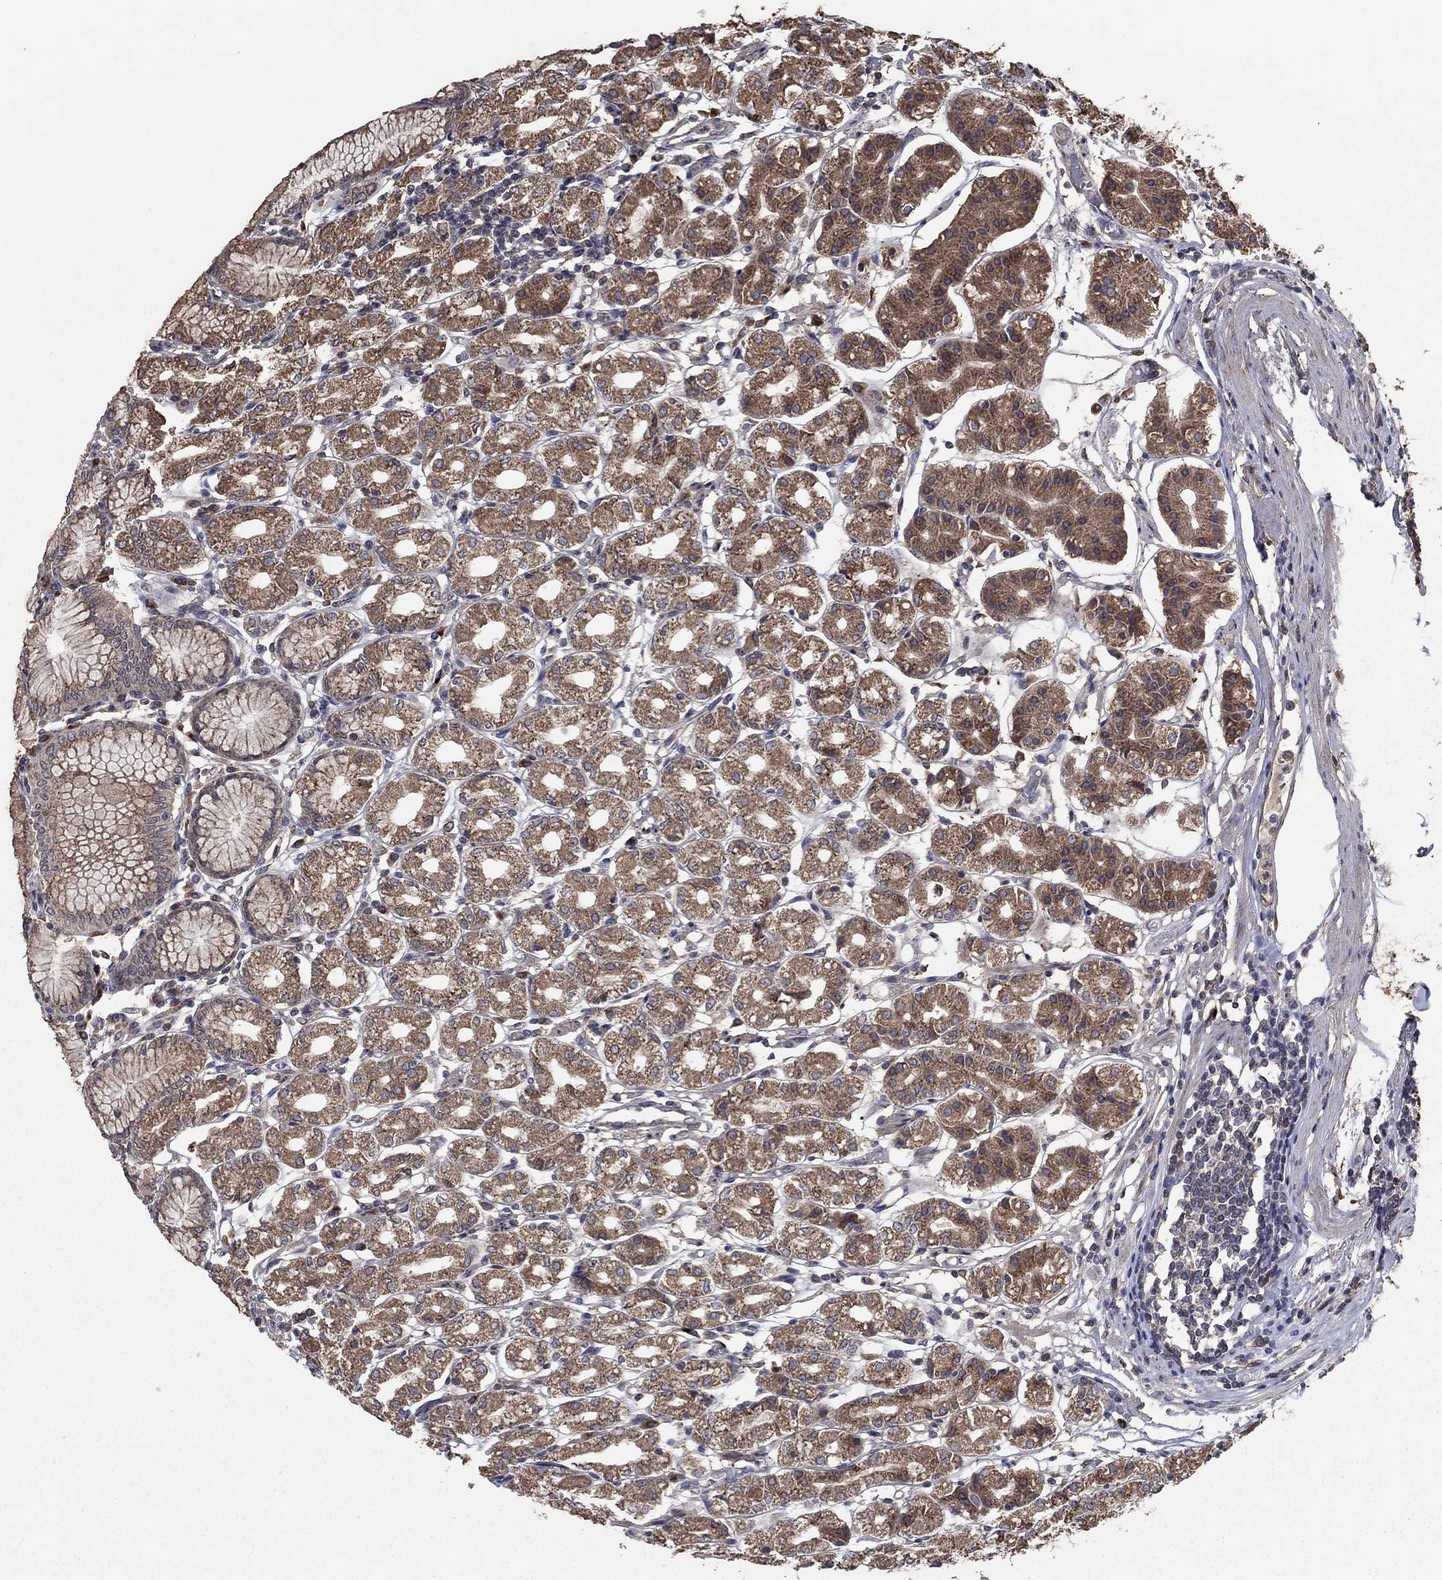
{"staining": {"intensity": "moderate", "quantity": "25%-75%", "location": "cytoplasmic/membranous"}, "tissue": "stomach", "cell_type": "Glandular cells", "image_type": "normal", "snomed": [{"axis": "morphology", "description": "Normal tissue, NOS"}, {"axis": "topography", "description": "Skeletal muscle"}, {"axis": "topography", "description": "Stomach"}], "caption": "A photomicrograph showing moderate cytoplasmic/membranous staining in approximately 25%-75% of glandular cells in unremarkable stomach, as visualized by brown immunohistochemical staining.", "gene": "FLT4", "patient": {"sex": "female", "age": 57}}